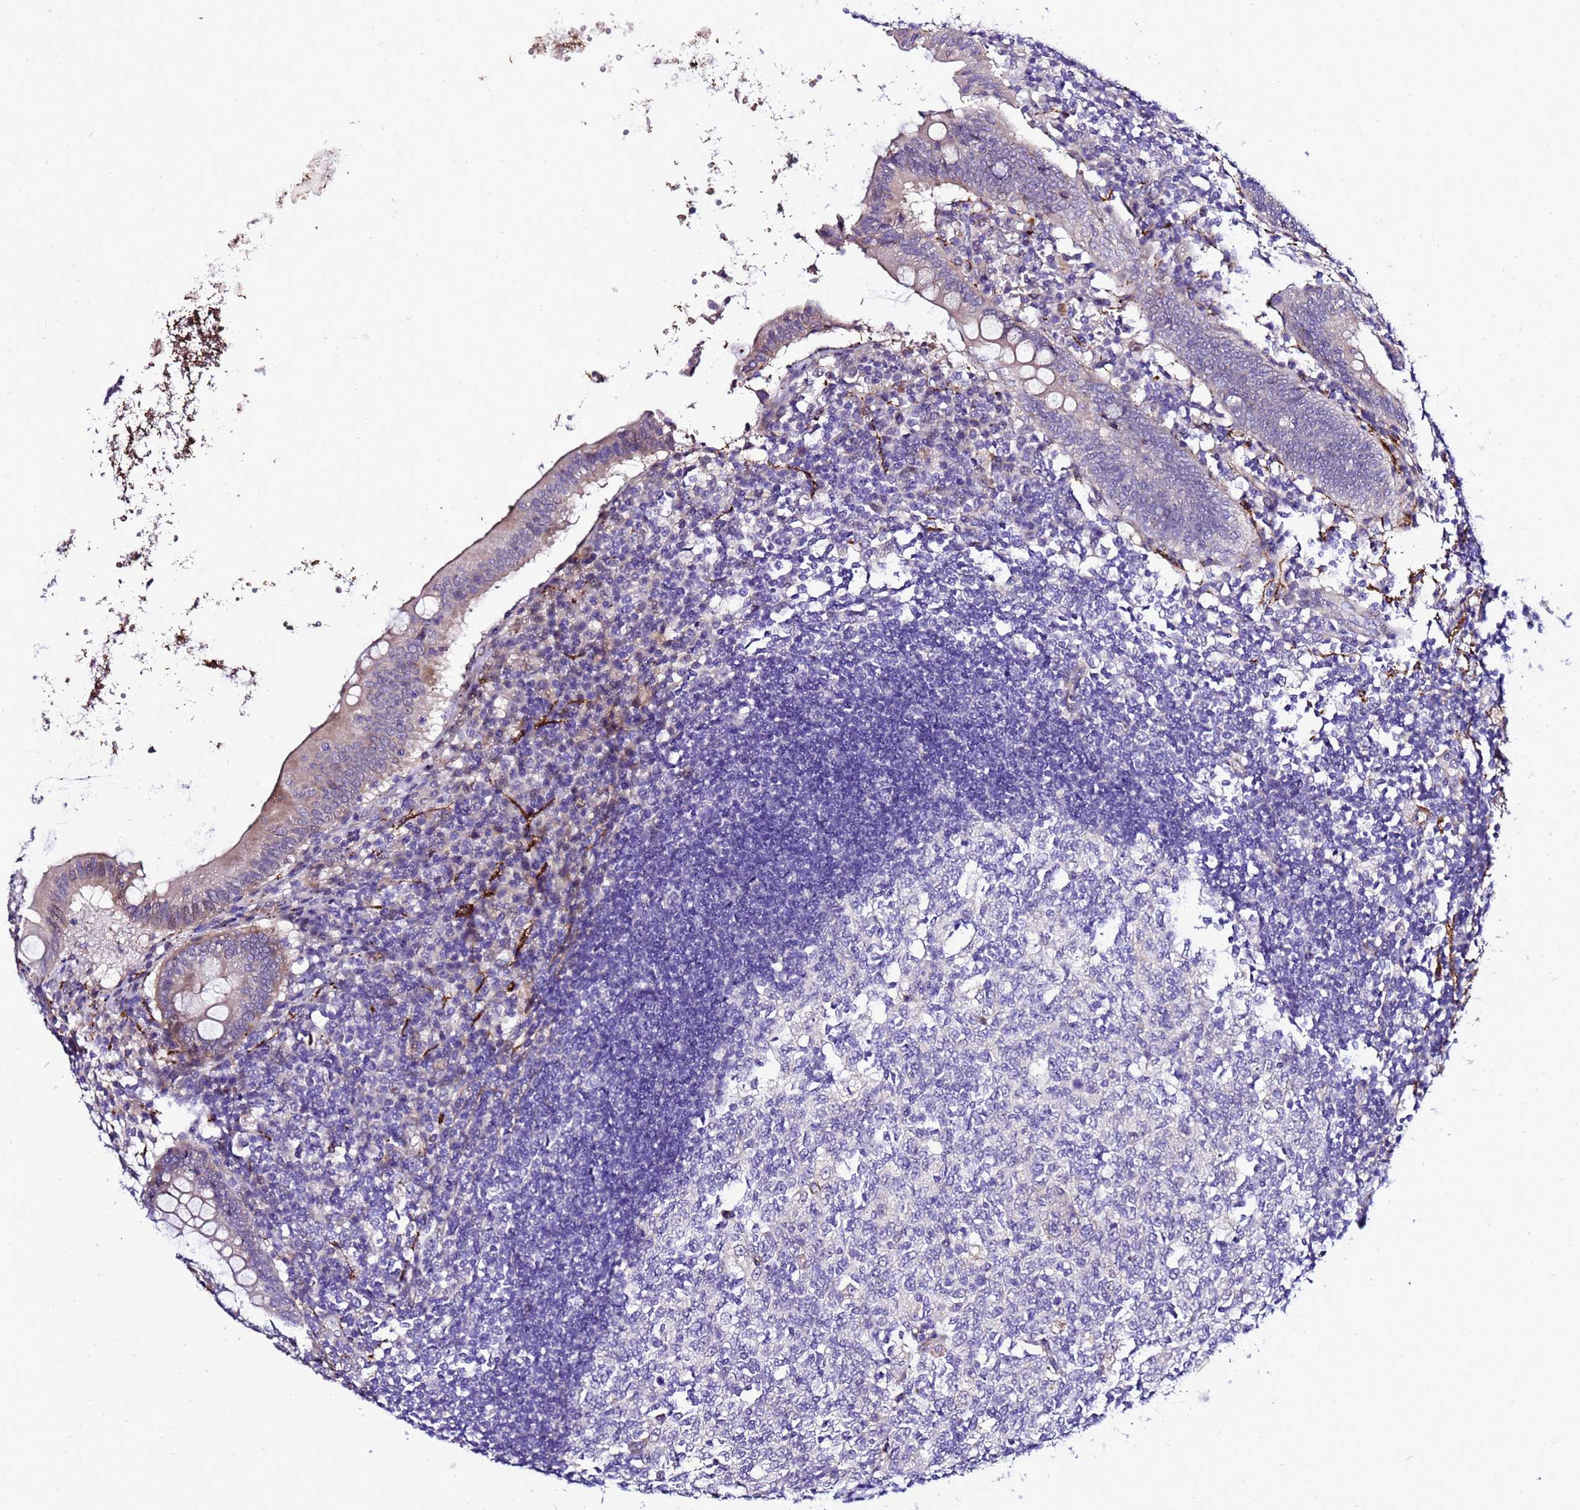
{"staining": {"intensity": "negative", "quantity": "none", "location": "none"}, "tissue": "appendix", "cell_type": "Glandular cells", "image_type": "normal", "snomed": [{"axis": "morphology", "description": "Normal tissue, NOS"}, {"axis": "topography", "description": "Appendix"}], "caption": "Immunohistochemical staining of unremarkable appendix exhibits no significant staining in glandular cells.", "gene": "GZF1", "patient": {"sex": "female", "age": 54}}